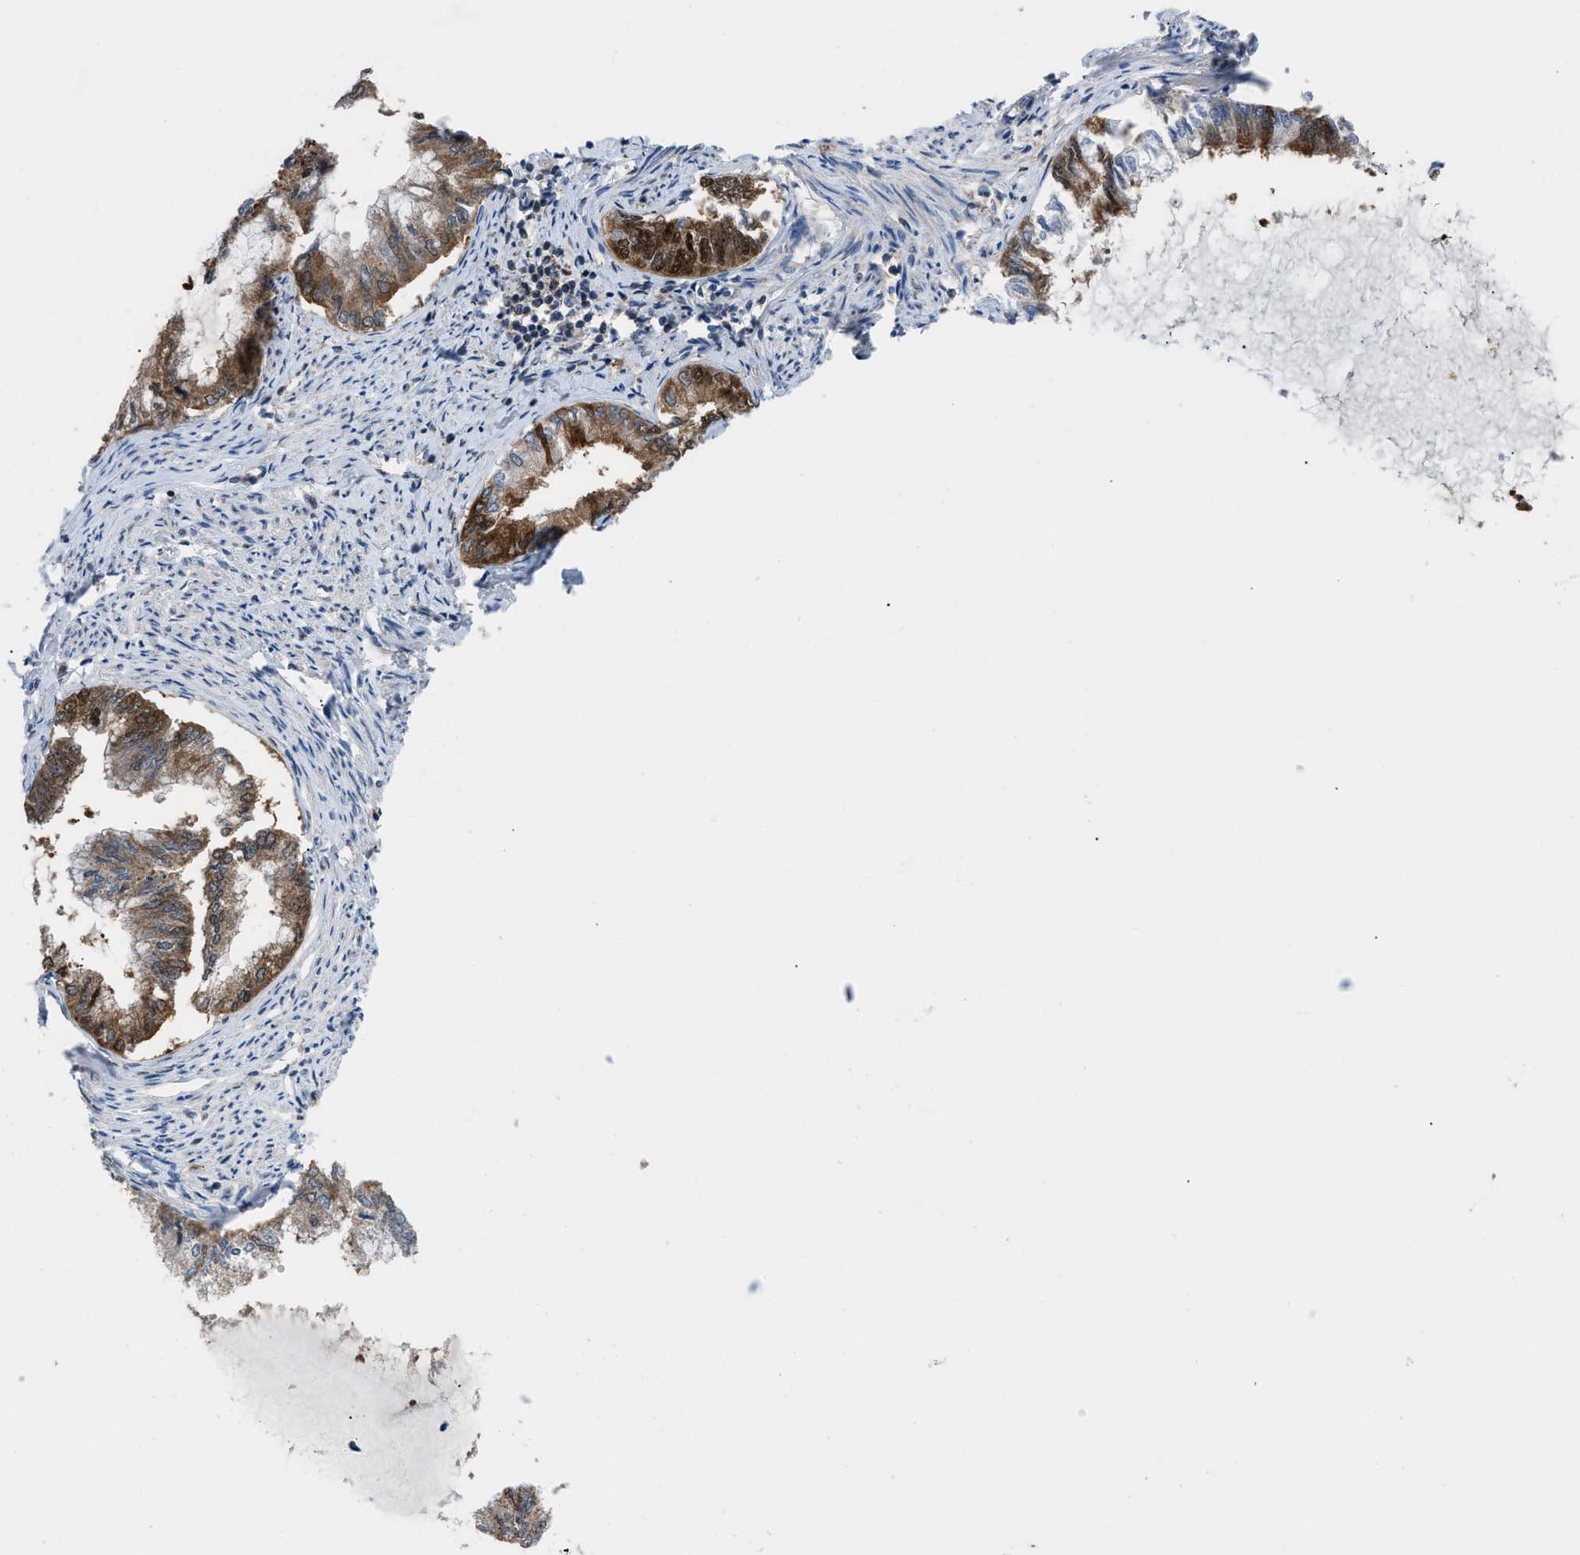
{"staining": {"intensity": "strong", "quantity": ">75%", "location": "cytoplasmic/membranous,nuclear"}, "tissue": "endometrial cancer", "cell_type": "Tumor cells", "image_type": "cancer", "snomed": [{"axis": "morphology", "description": "Adenocarcinoma, NOS"}, {"axis": "topography", "description": "Endometrium"}], "caption": "Protein expression analysis of endometrial cancer demonstrates strong cytoplasmic/membranous and nuclear expression in approximately >75% of tumor cells.", "gene": "TMEM45B", "patient": {"sex": "female", "age": 86}}